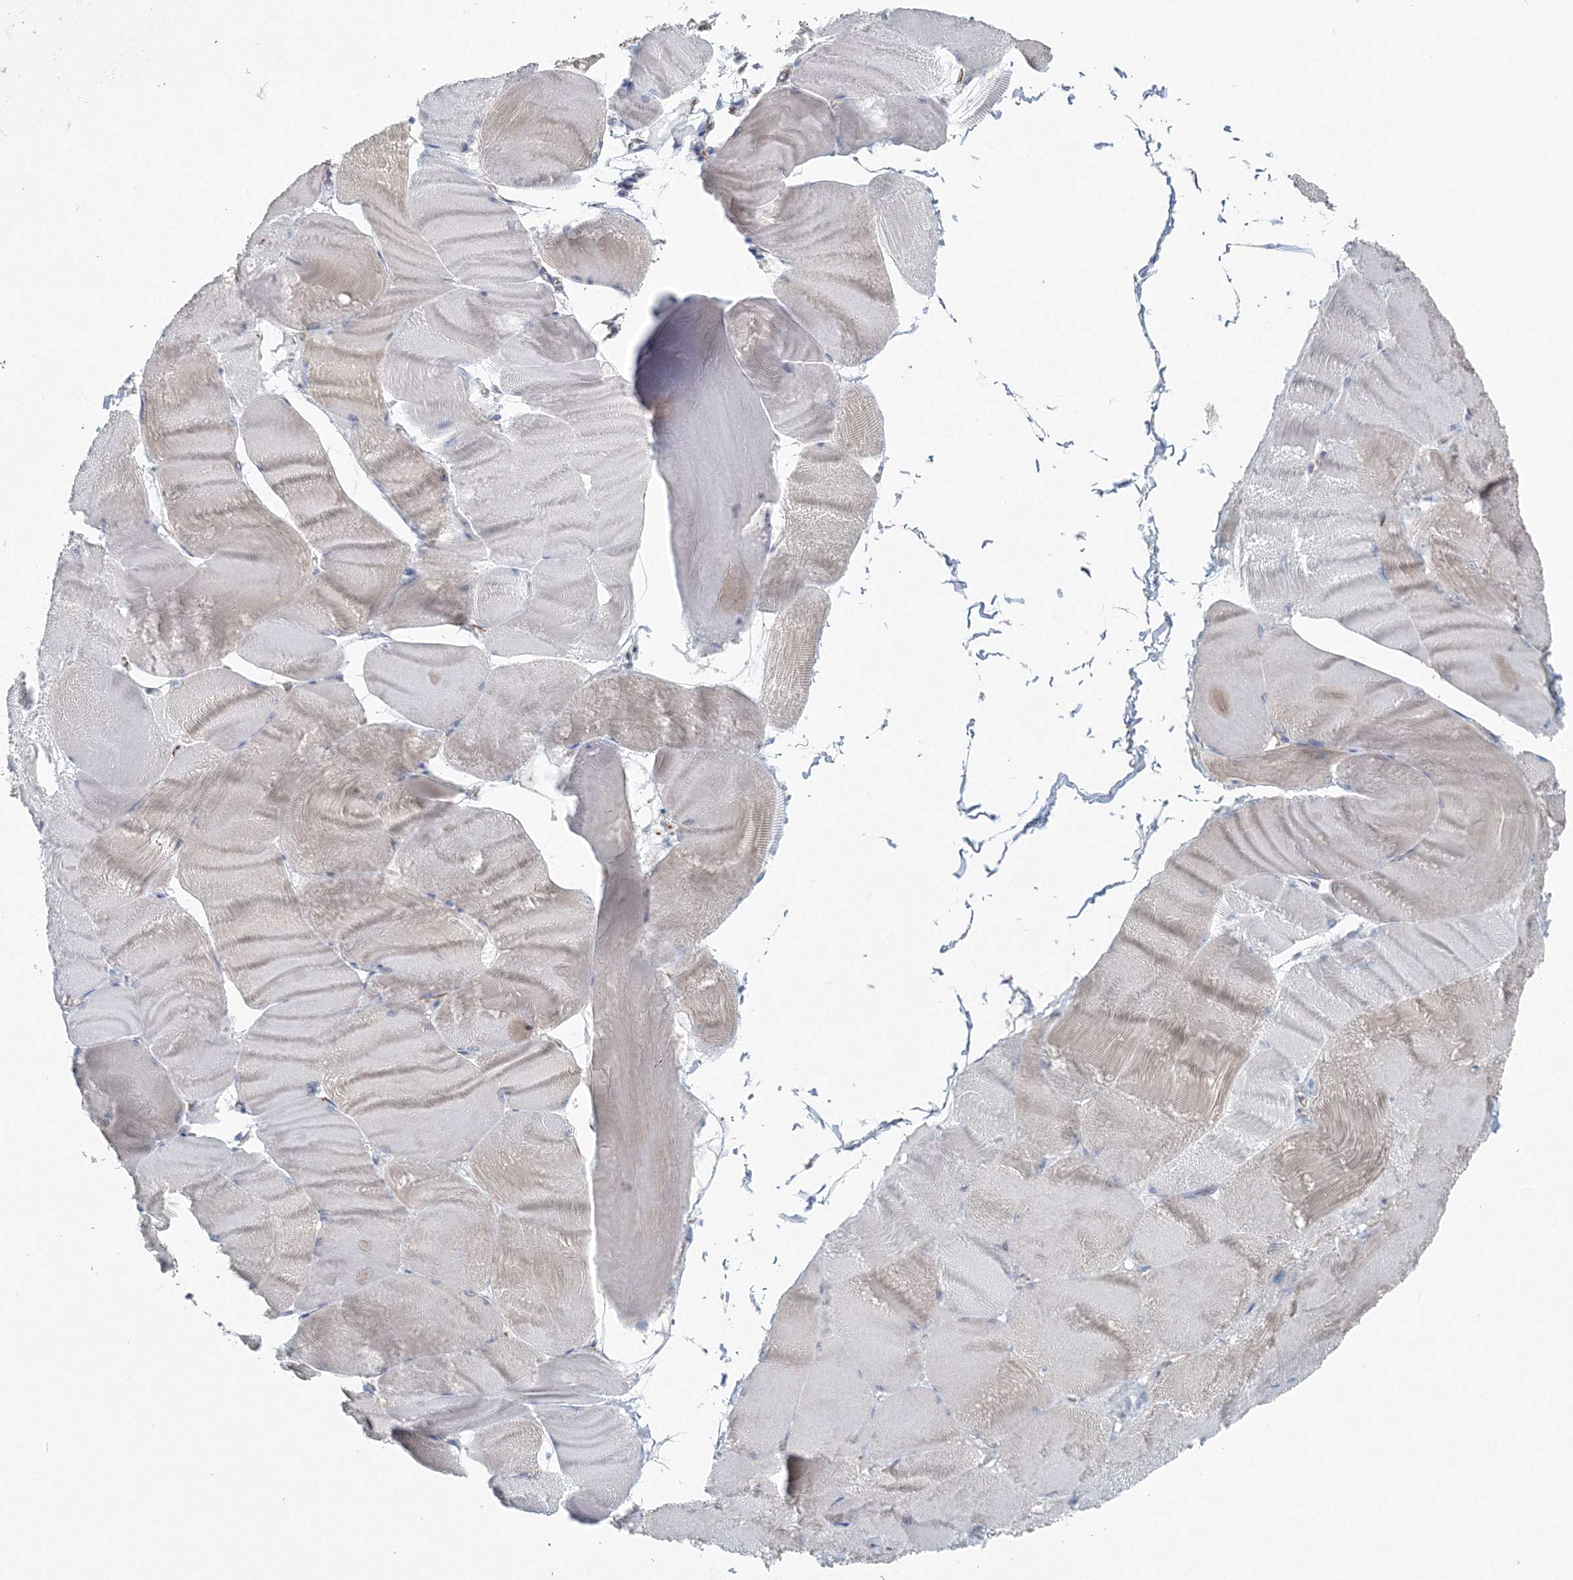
{"staining": {"intensity": "weak", "quantity": "25%-75%", "location": "cytoplasmic/membranous"}, "tissue": "skeletal muscle", "cell_type": "Myocytes", "image_type": "normal", "snomed": [{"axis": "morphology", "description": "Normal tissue, NOS"}, {"axis": "morphology", "description": "Basal cell carcinoma"}, {"axis": "topography", "description": "Skeletal muscle"}], "caption": "High-power microscopy captured an IHC histopathology image of benign skeletal muscle, revealing weak cytoplasmic/membranous staining in about 25%-75% of myocytes. The protein is shown in brown color, while the nuclei are stained blue.", "gene": "ENSG00000285283", "patient": {"sex": "female", "age": 64}}